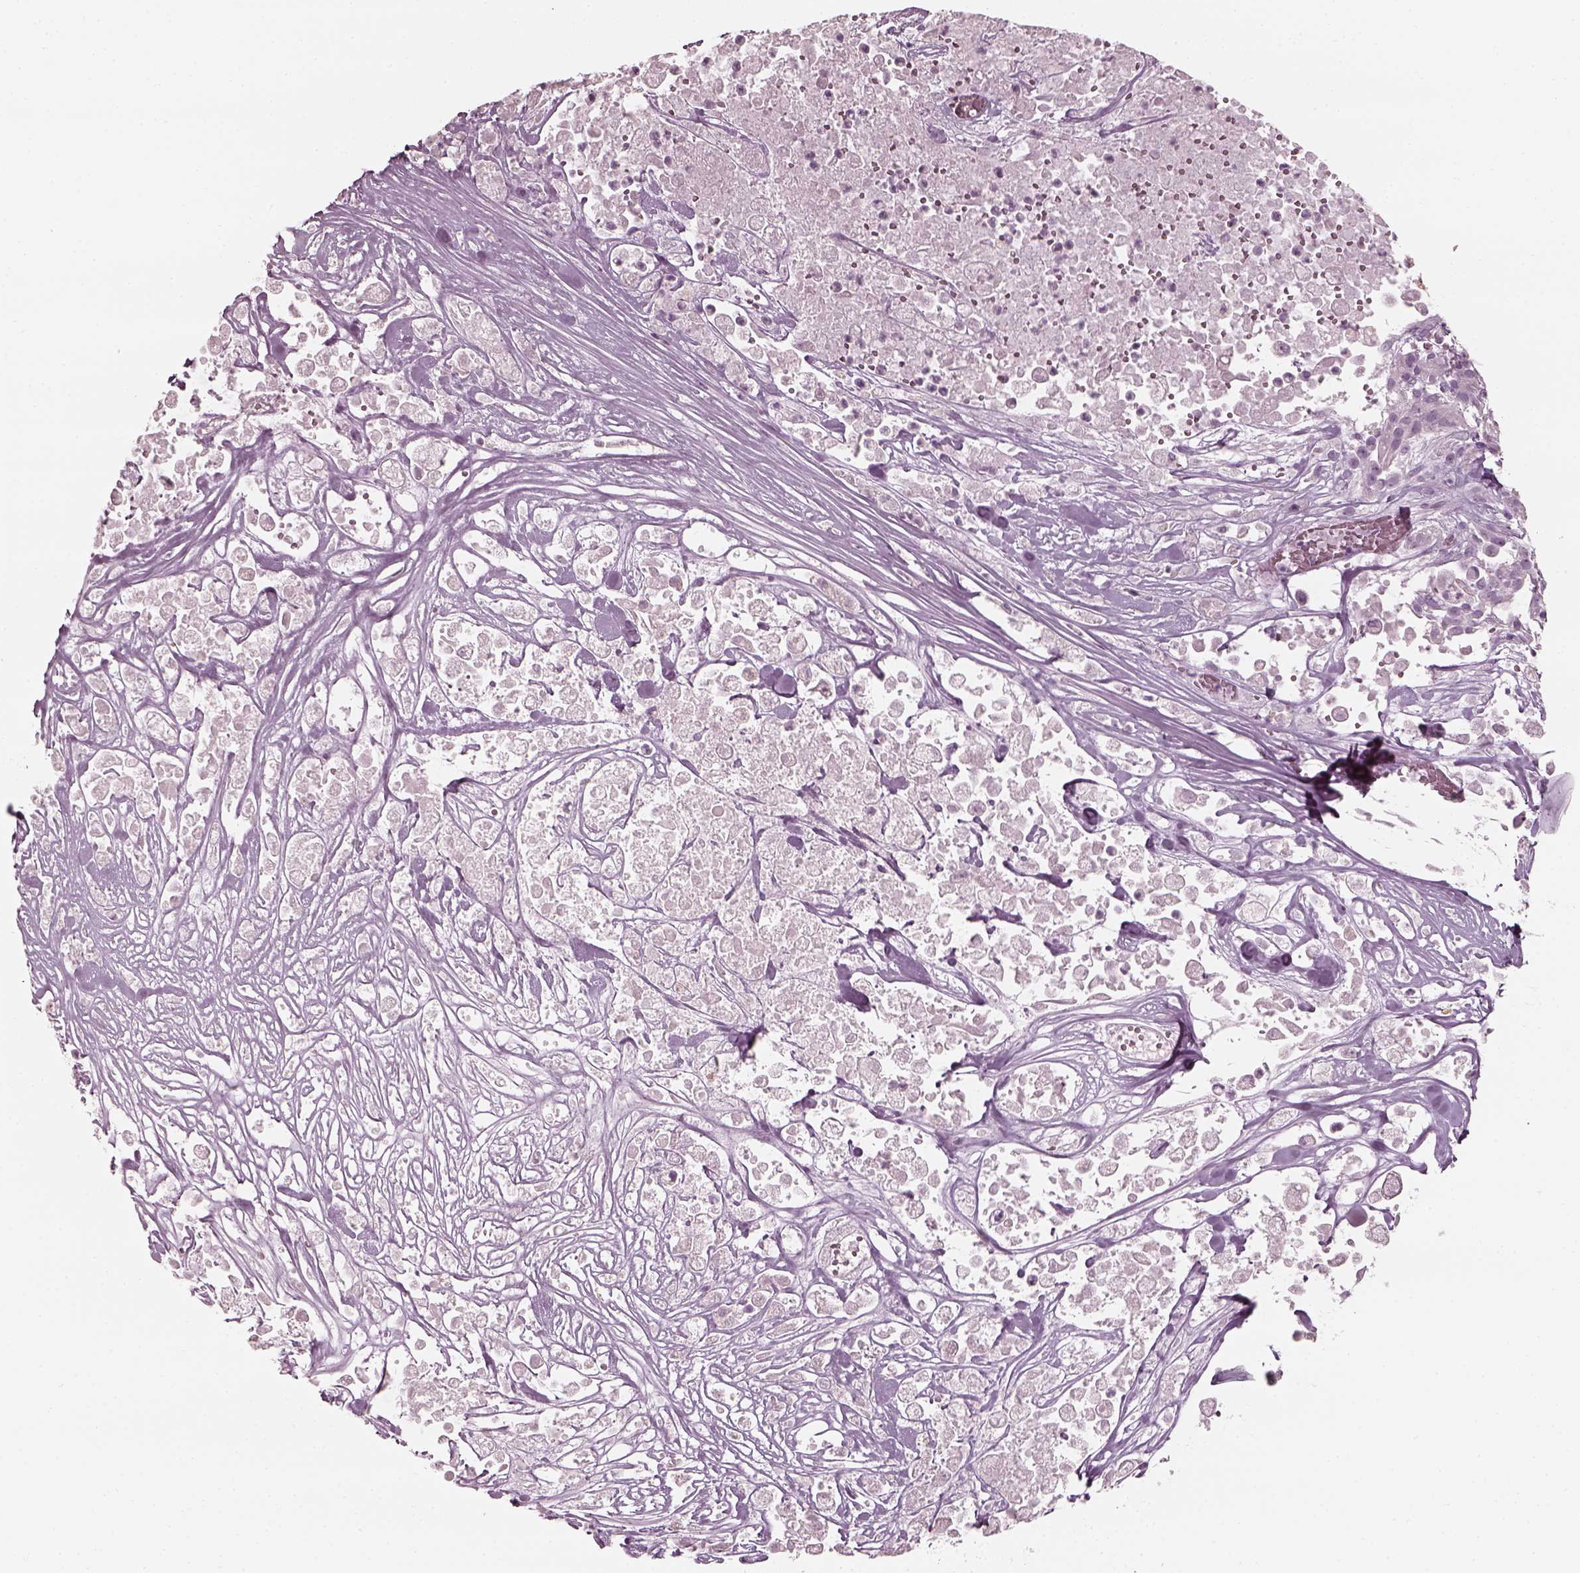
{"staining": {"intensity": "negative", "quantity": "none", "location": "none"}, "tissue": "pancreatic cancer", "cell_type": "Tumor cells", "image_type": "cancer", "snomed": [{"axis": "morphology", "description": "Adenocarcinoma, NOS"}, {"axis": "topography", "description": "Pancreas"}], "caption": "Image shows no significant protein positivity in tumor cells of pancreatic cancer (adenocarcinoma).", "gene": "CNTN1", "patient": {"sex": "male", "age": 44}}